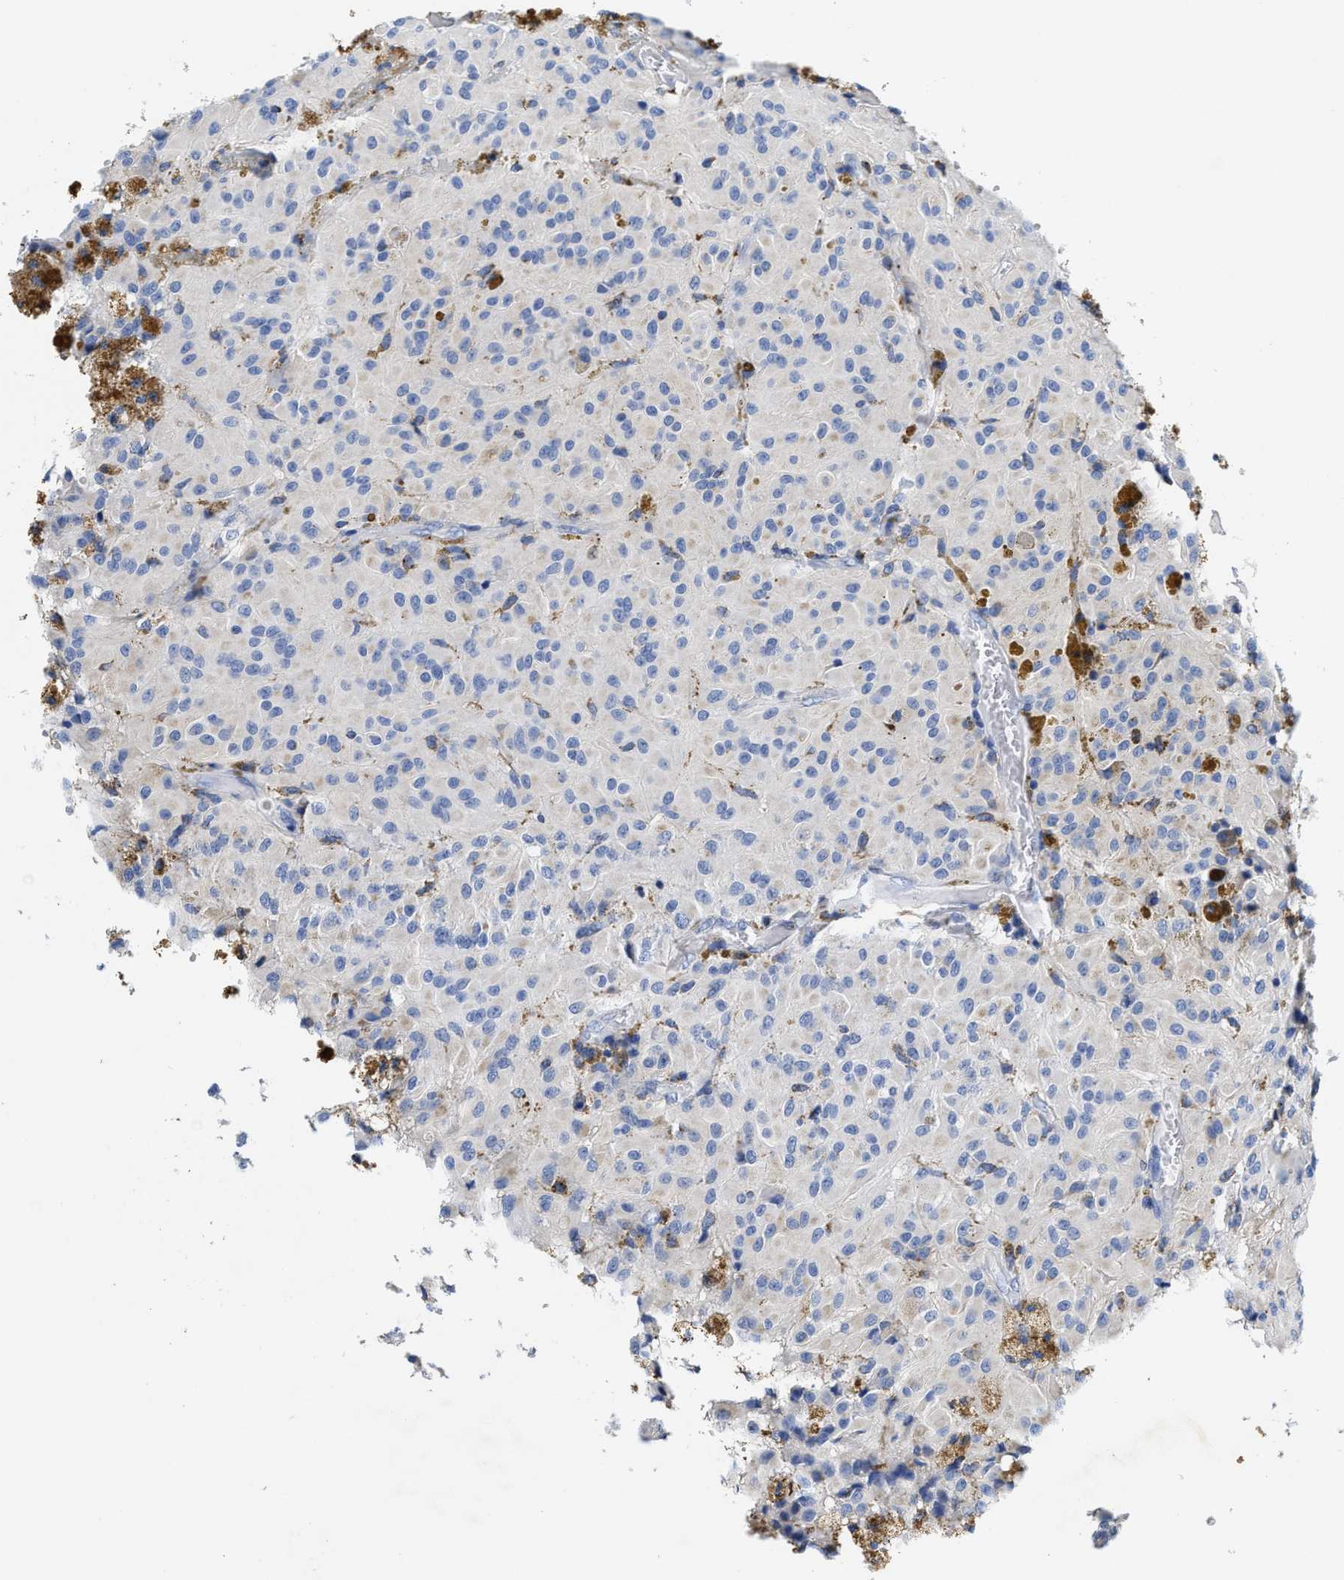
{"staining": {"intensity": "negative", "quantity": "none", "location": "none"}, "tissue": "glioma", "cell_type": "Tumor cells", "image_type": "cancer", "snomed": [{"axis": "morphology", "description": "Glioma, malignant, High grade"}, {"axis": "topography", "description": "Brain"}], "caption": "This is an IHC histopathology image of glioma. There is no expression in tumor cells.", "gene": "TBRG4", "patient": {"sex": "female", "age": 59}}